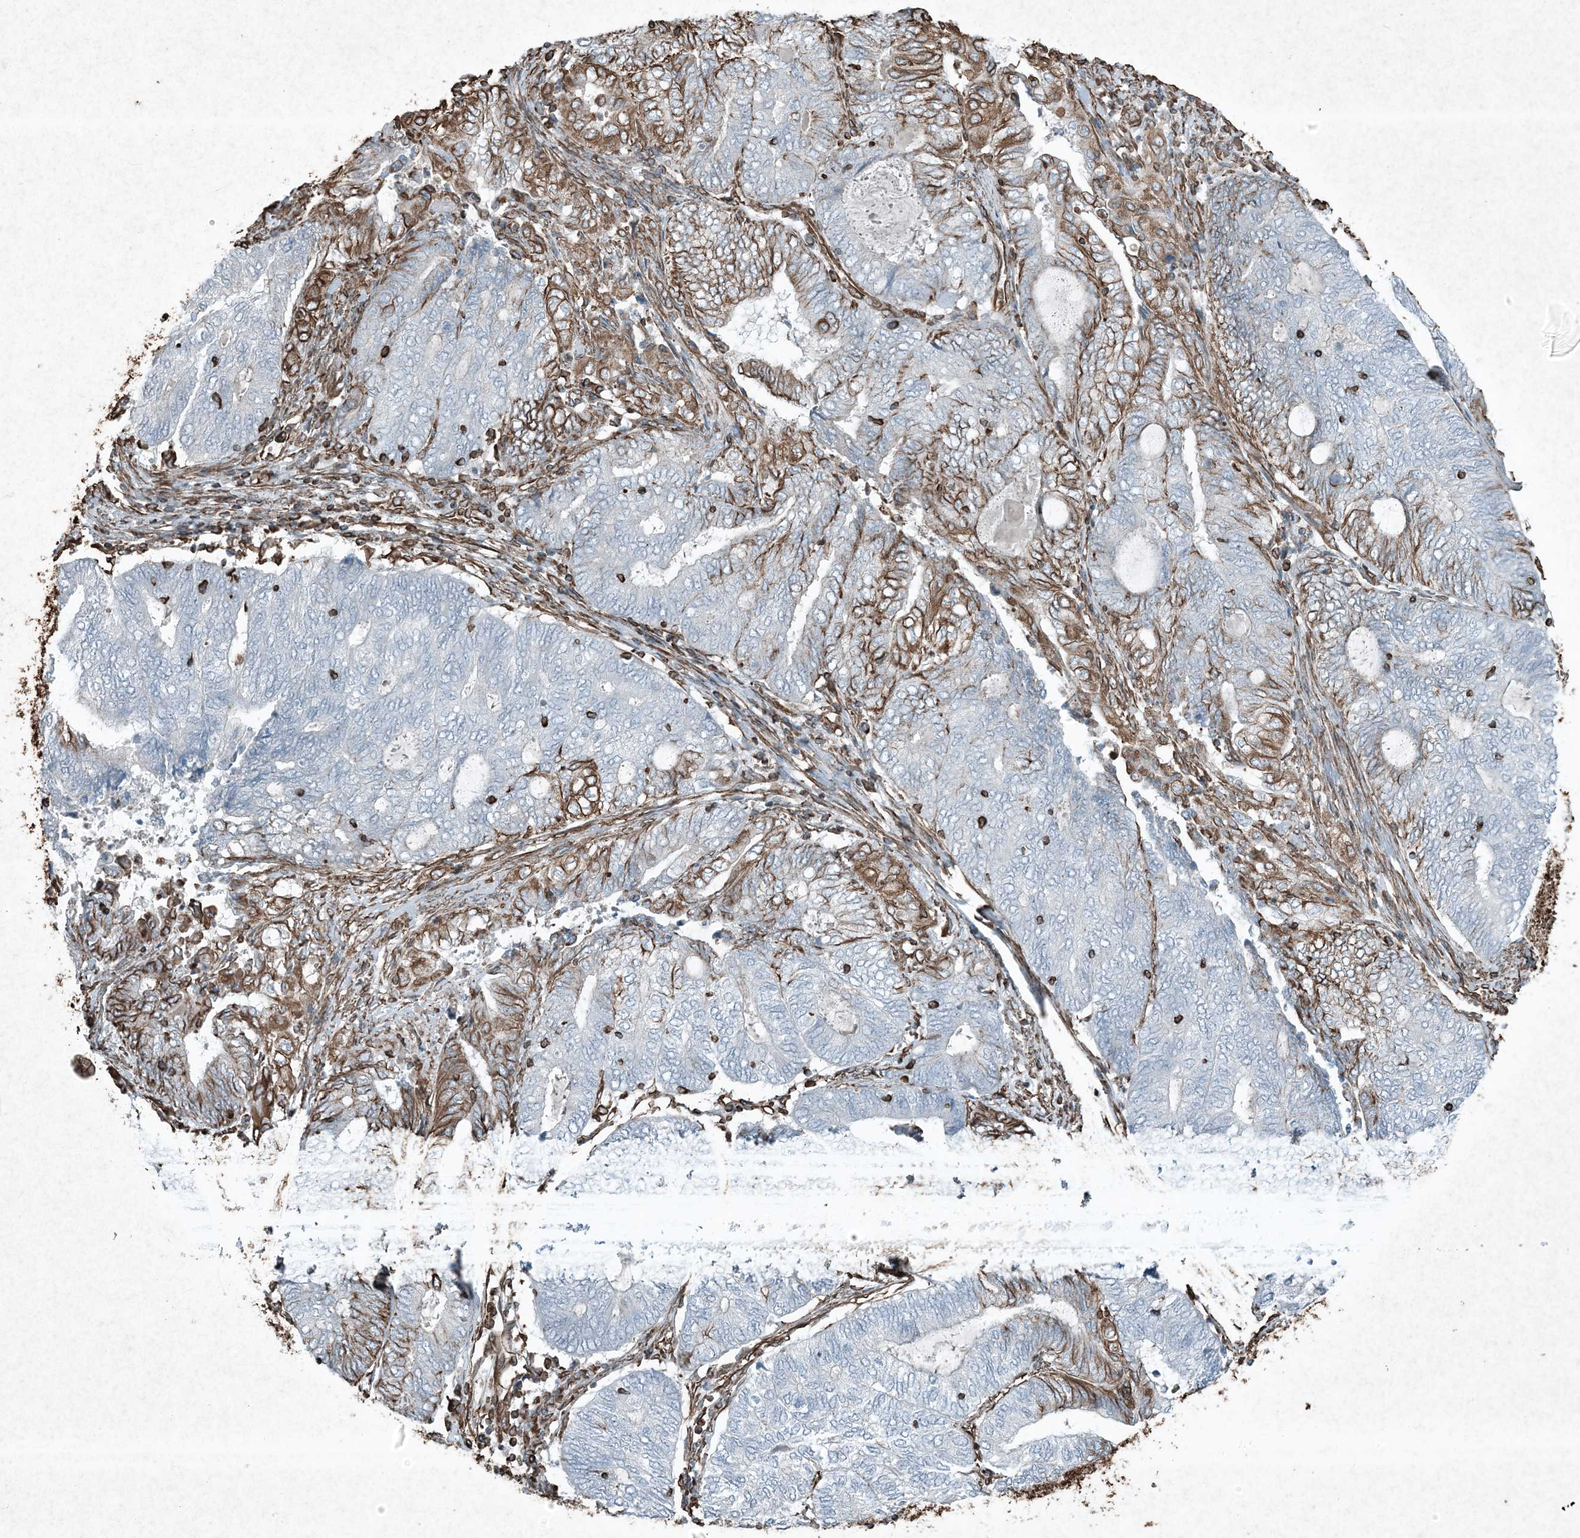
{"staining": {"intensity": "moderate", "quantity": "<25%", "location": "cytoplasmic/membranous"}, "tissue": "endometrial cancer", "cell_type": "Tumor cells", "image_type": "cancer", "snomed": [{"axis": "morphology", "description": "Adenocarcinoma, NOS"}, {"axis": "topography", "description": "Uterus"}, {"axis": "topography", "description": "Endometrium"}], "caption": "High-magnification brightfield microscopy of endometrial cancer stained with DAB (brown) and counterstained with hematoxylin (blue). tumor cells exhibit moderate cytoplasmic/membranous staining is identified in approximately<25% of cells. (Stains: DAB (3,3'-diaminobenzidine) in brown, nuclei in blue, Microscopy: brightfield microscopy at high magnification).", "gene": "RYK", "patient": {"sex": "female", "age": 70}}